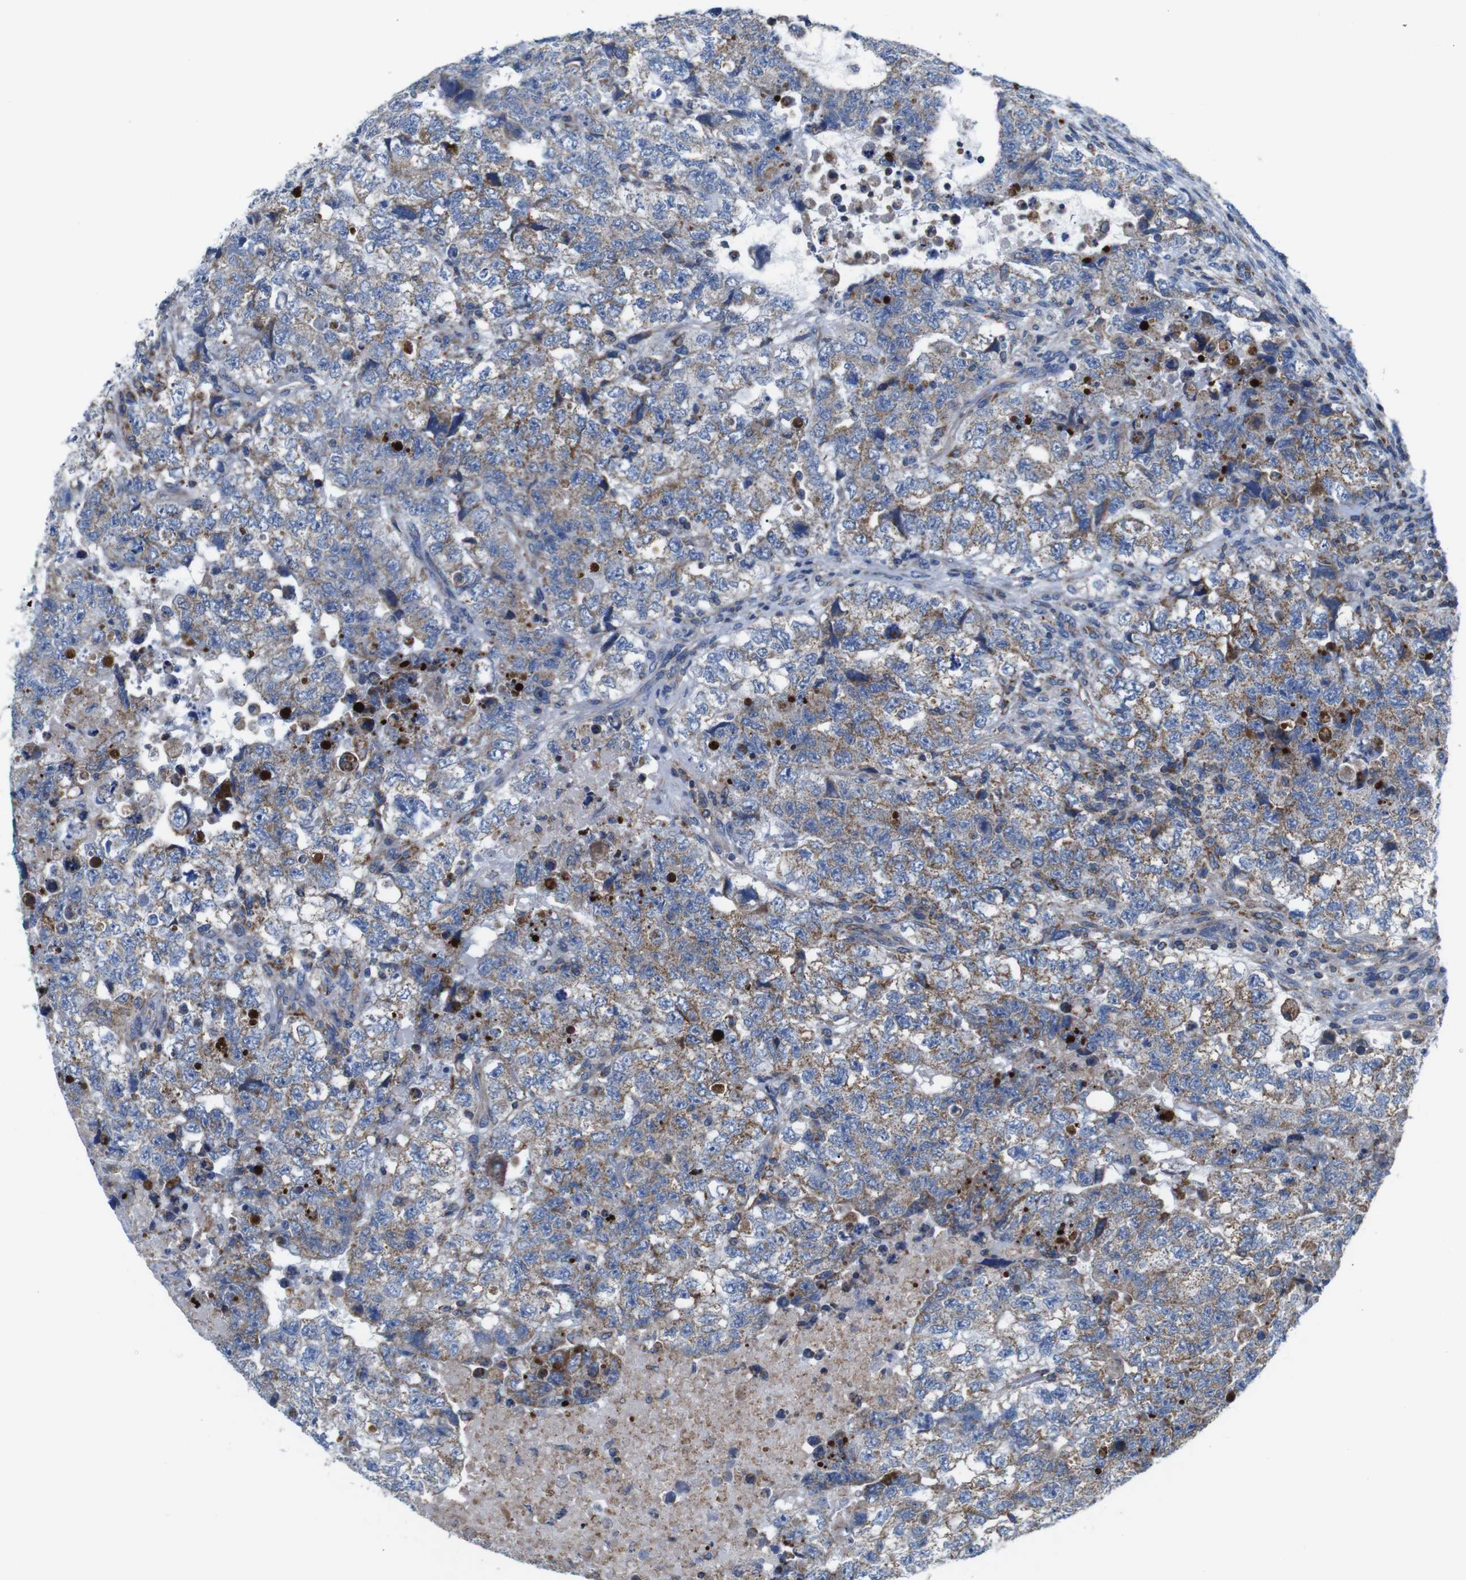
{"staining": {"intensity": "moderate", "quantity": ">75%", "location": "cytoplasmic/membranous"}, "tissue": "testis cancer", "cell_type": "Tumor cells", "image_type": "cancer", "snomed": [{"axis": "morphology", "description": "Carcinoma, Embryonal, NOS"}, {"axis": "topography", "description": "Testis"}], "caption": "IHC (DAB) staining of testis embryonal carcinoma shows moderate cytoplasmic/membranous protein expression in approximately >75% of tumor cells. (IHC, brightfield microscopy, high magnification).", "gene": "PDCD1LG2", "patient": {"sex": "male", "age": 36}}